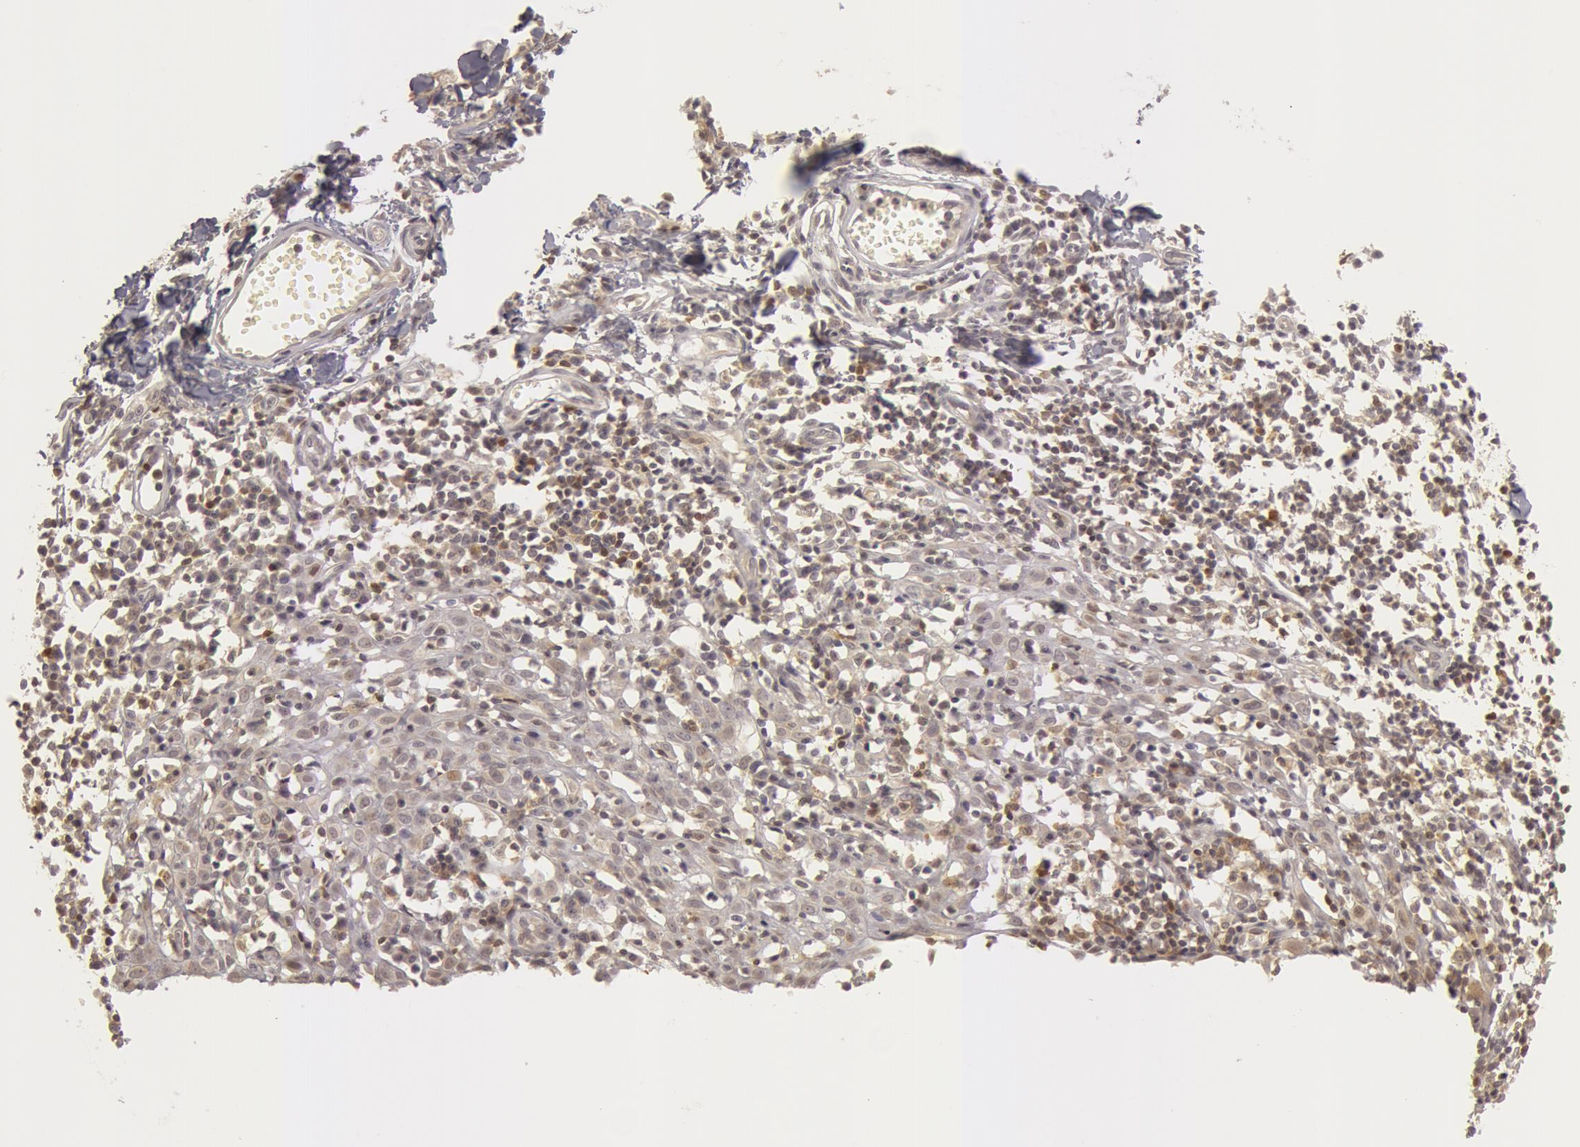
{"staining": {"intensity": "negative", "quantity": "none", "location": "none"}, "tissue": "melanoma", "cell_type": "Tumor cells", "image_type": "cancer", "snomed": [{"axis": "morphology", "description": "Malignant melanoma, NOS"}, {"axis": "topography", "description": "Skin"}], "caption": "A micrograph of human melanoma is negative for staining in tumor cells. (DAB IHC visualized using brightfield microscopy, high magnification).", "gene": "OASL", "patient": {"sex": "female", "age": 52}}